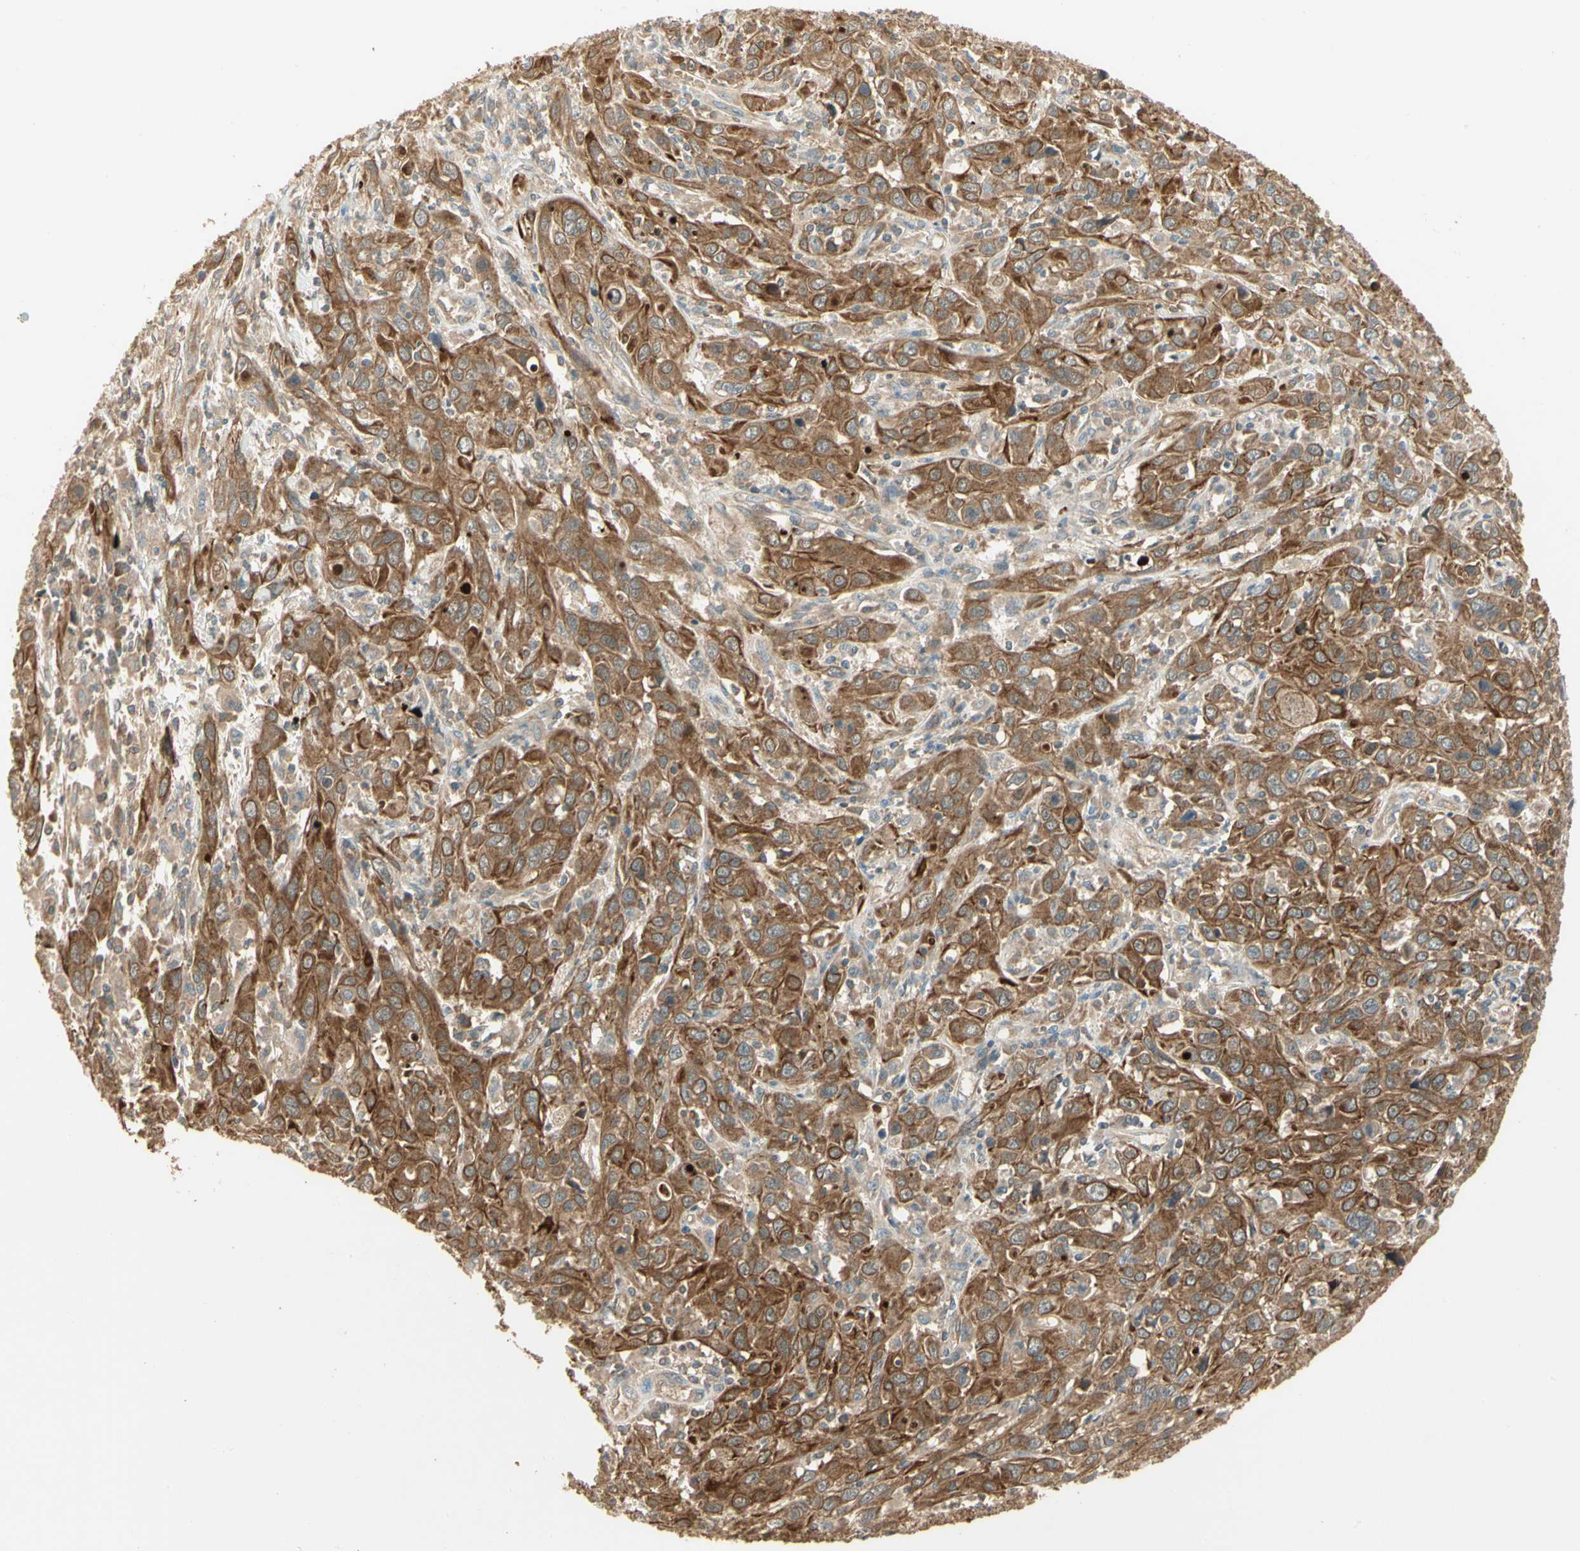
{"staining": {"intensity": "moderate", "quantity": ">75%", "location": "cytoplasmic/membranous"}, "tissue": "cervical cancer", "cell_type": "Tumor cells", "image_type": "cancer", "snomed": [{"axis": "morphology", "description": "Squamous cell carcinoma, NOS"}, {"axis": "topography", "description": "Cervix"}], "caption": "A high-resolution image shows immunohistochemistry staining of squamous cell carcinoma (cervical), which exhibits moderate cytoplasmic/membranous staining in approximately >75% of tumor cells.", "gene": "PFDN5", "patient": {"sex": "female", "age": 46}}